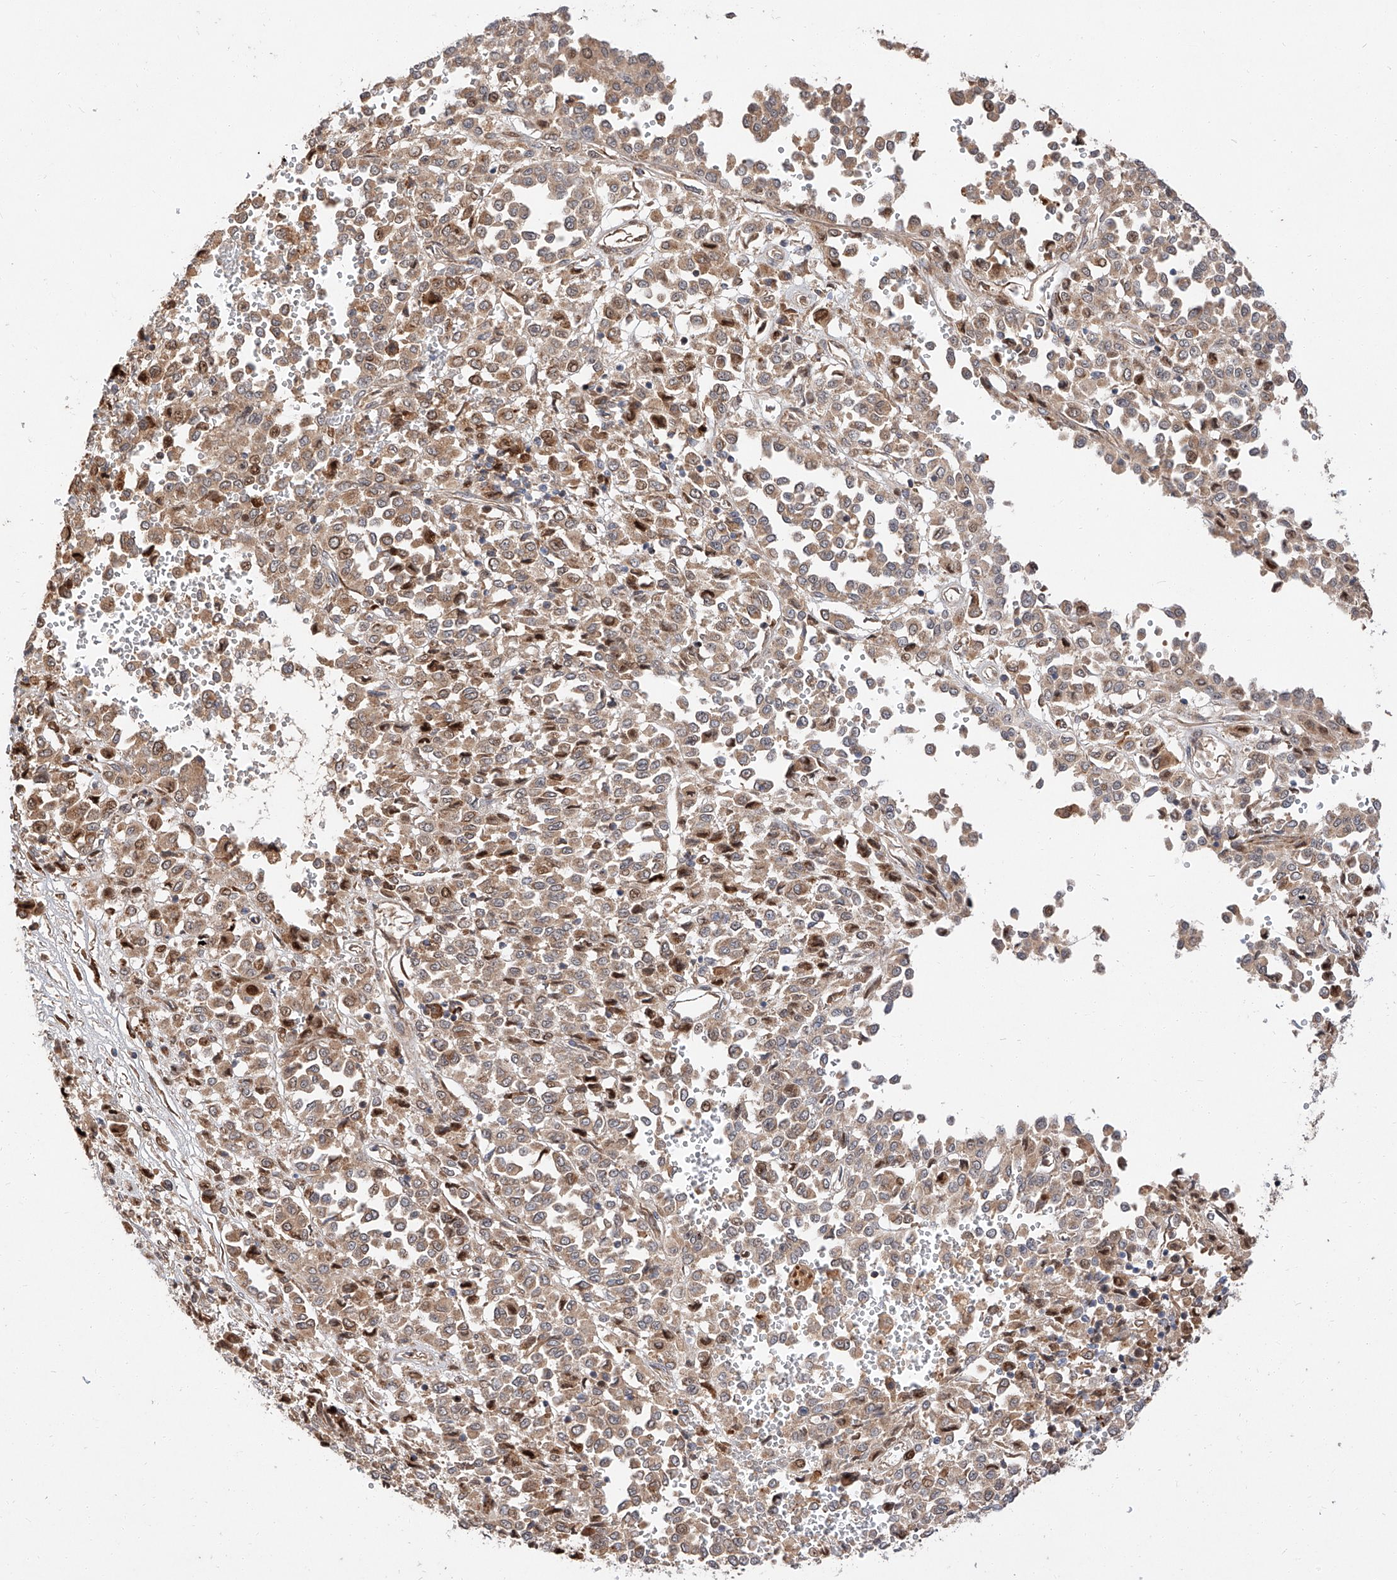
{"staining": {"intensity": "weak", "quantity": ">75%", "location": "cytoplasmic/membranous"}, "tissue": "melanoma", "cell_type": "Tumor cells", "image_type": "cancer", "snomed": [{"axis": "morphology", "description": "Malignant melanoma, Metastatic site"}, {"axis": "topography", "description": "Pancreas"}], "caption": "Melanoma stained with IHC demonstrates weak cytoplasmic/membranous staining in about >75% of tumor cells.", "gene": "DIRAS3", "patient": {"sex": "female", "age": 30}}